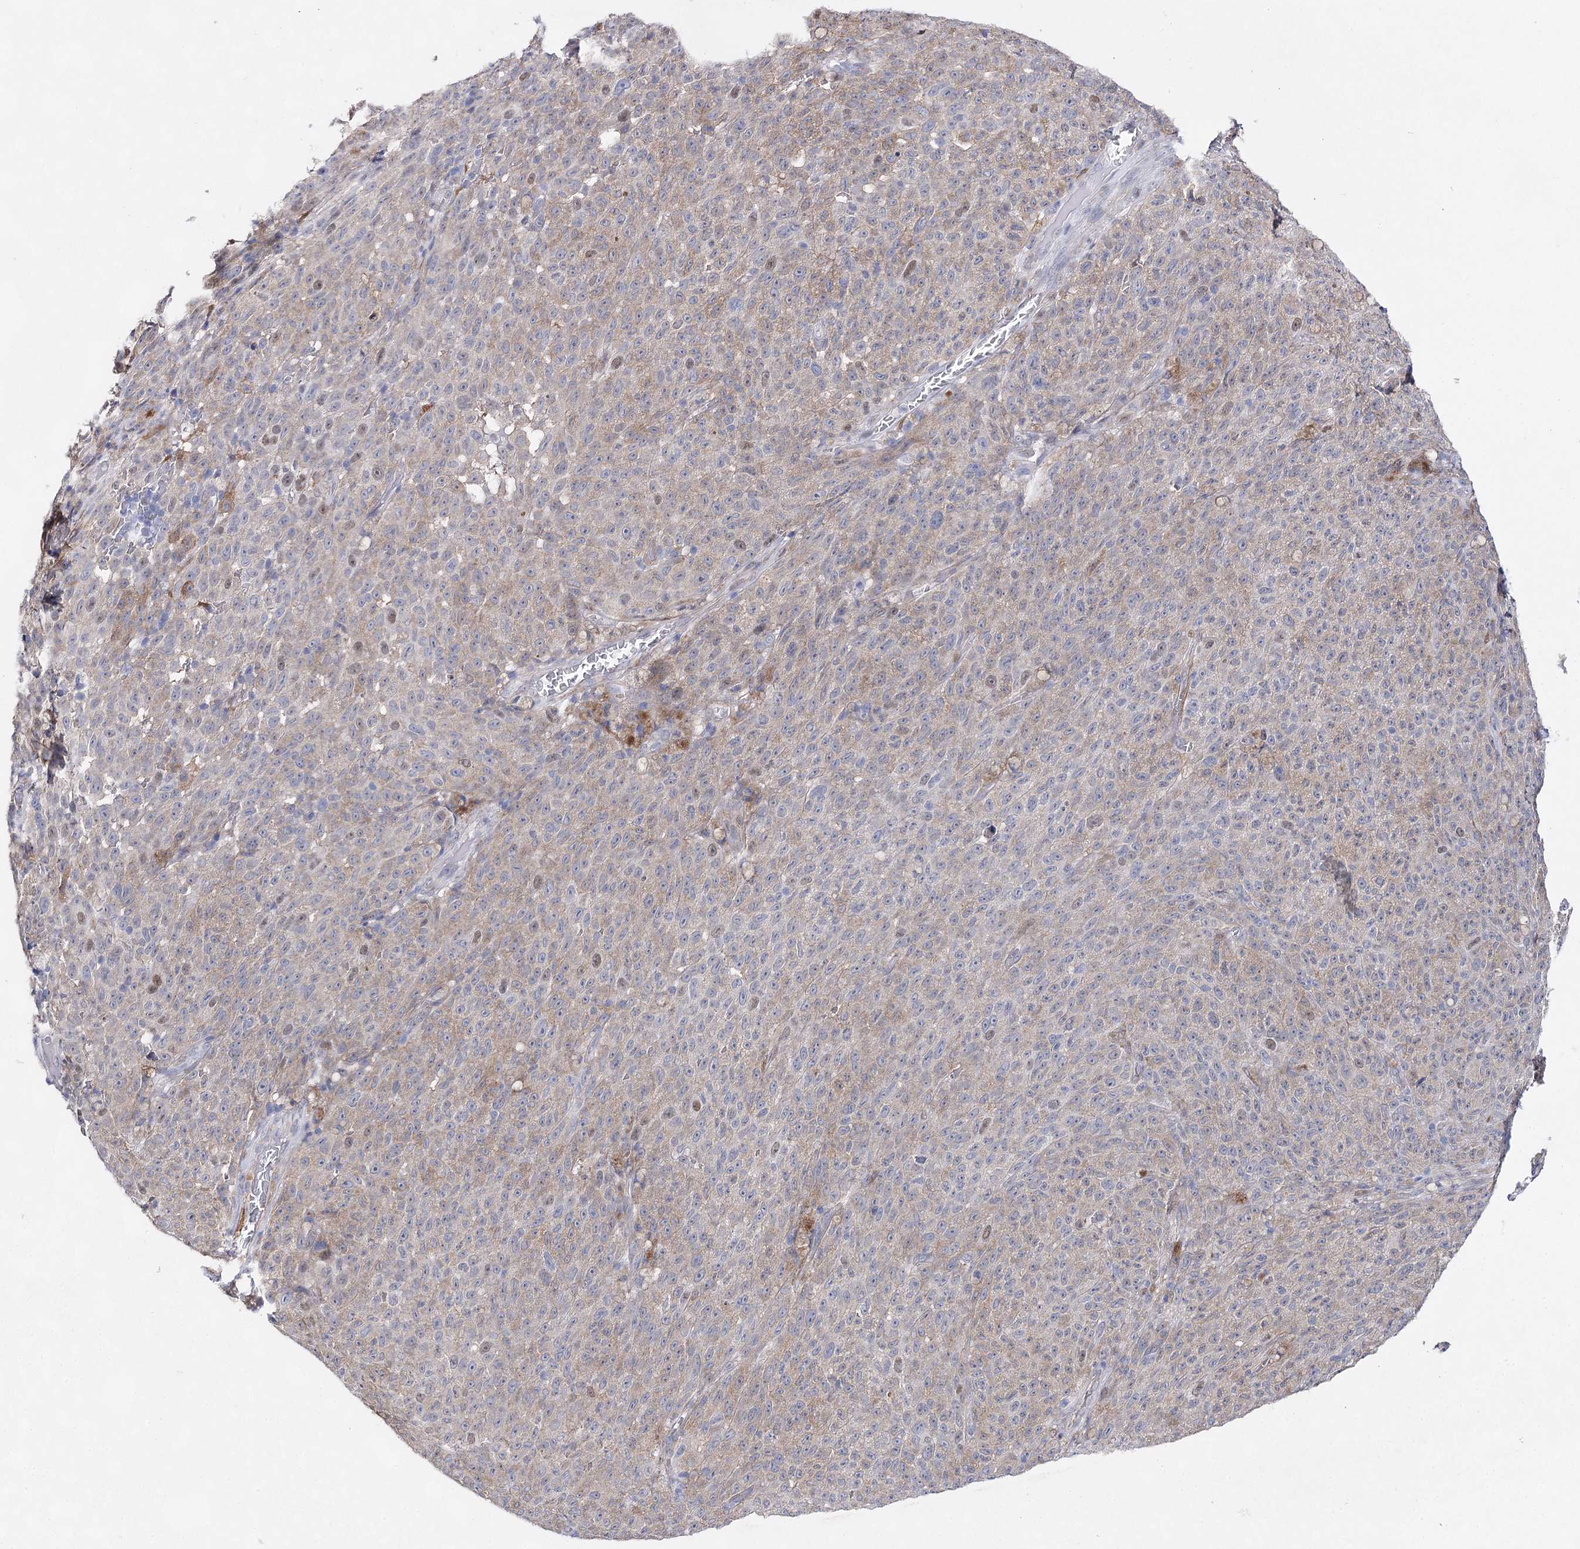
{"staining": {"intensity": "weak", "quantity": "<25%", "location": "cytoplasmic/membranous"}, "tissue": "melanoma", "cell_type": "Tumor cells", "image_type": "cancer", "snomed": [{"axis": "morphology", "description": "Malignant melanoma, NOS"}, {"axis": "topography", "description": "Skin"}], "caption": "An image of human malignant melanoma is negative for staining in tumor cells. (DAB (3,3'-diaminobenzidine) immunohistochemistry (IHC), high magnification).", "gene": "UGDH", "patient": {"sex": "female", "age": 82}}